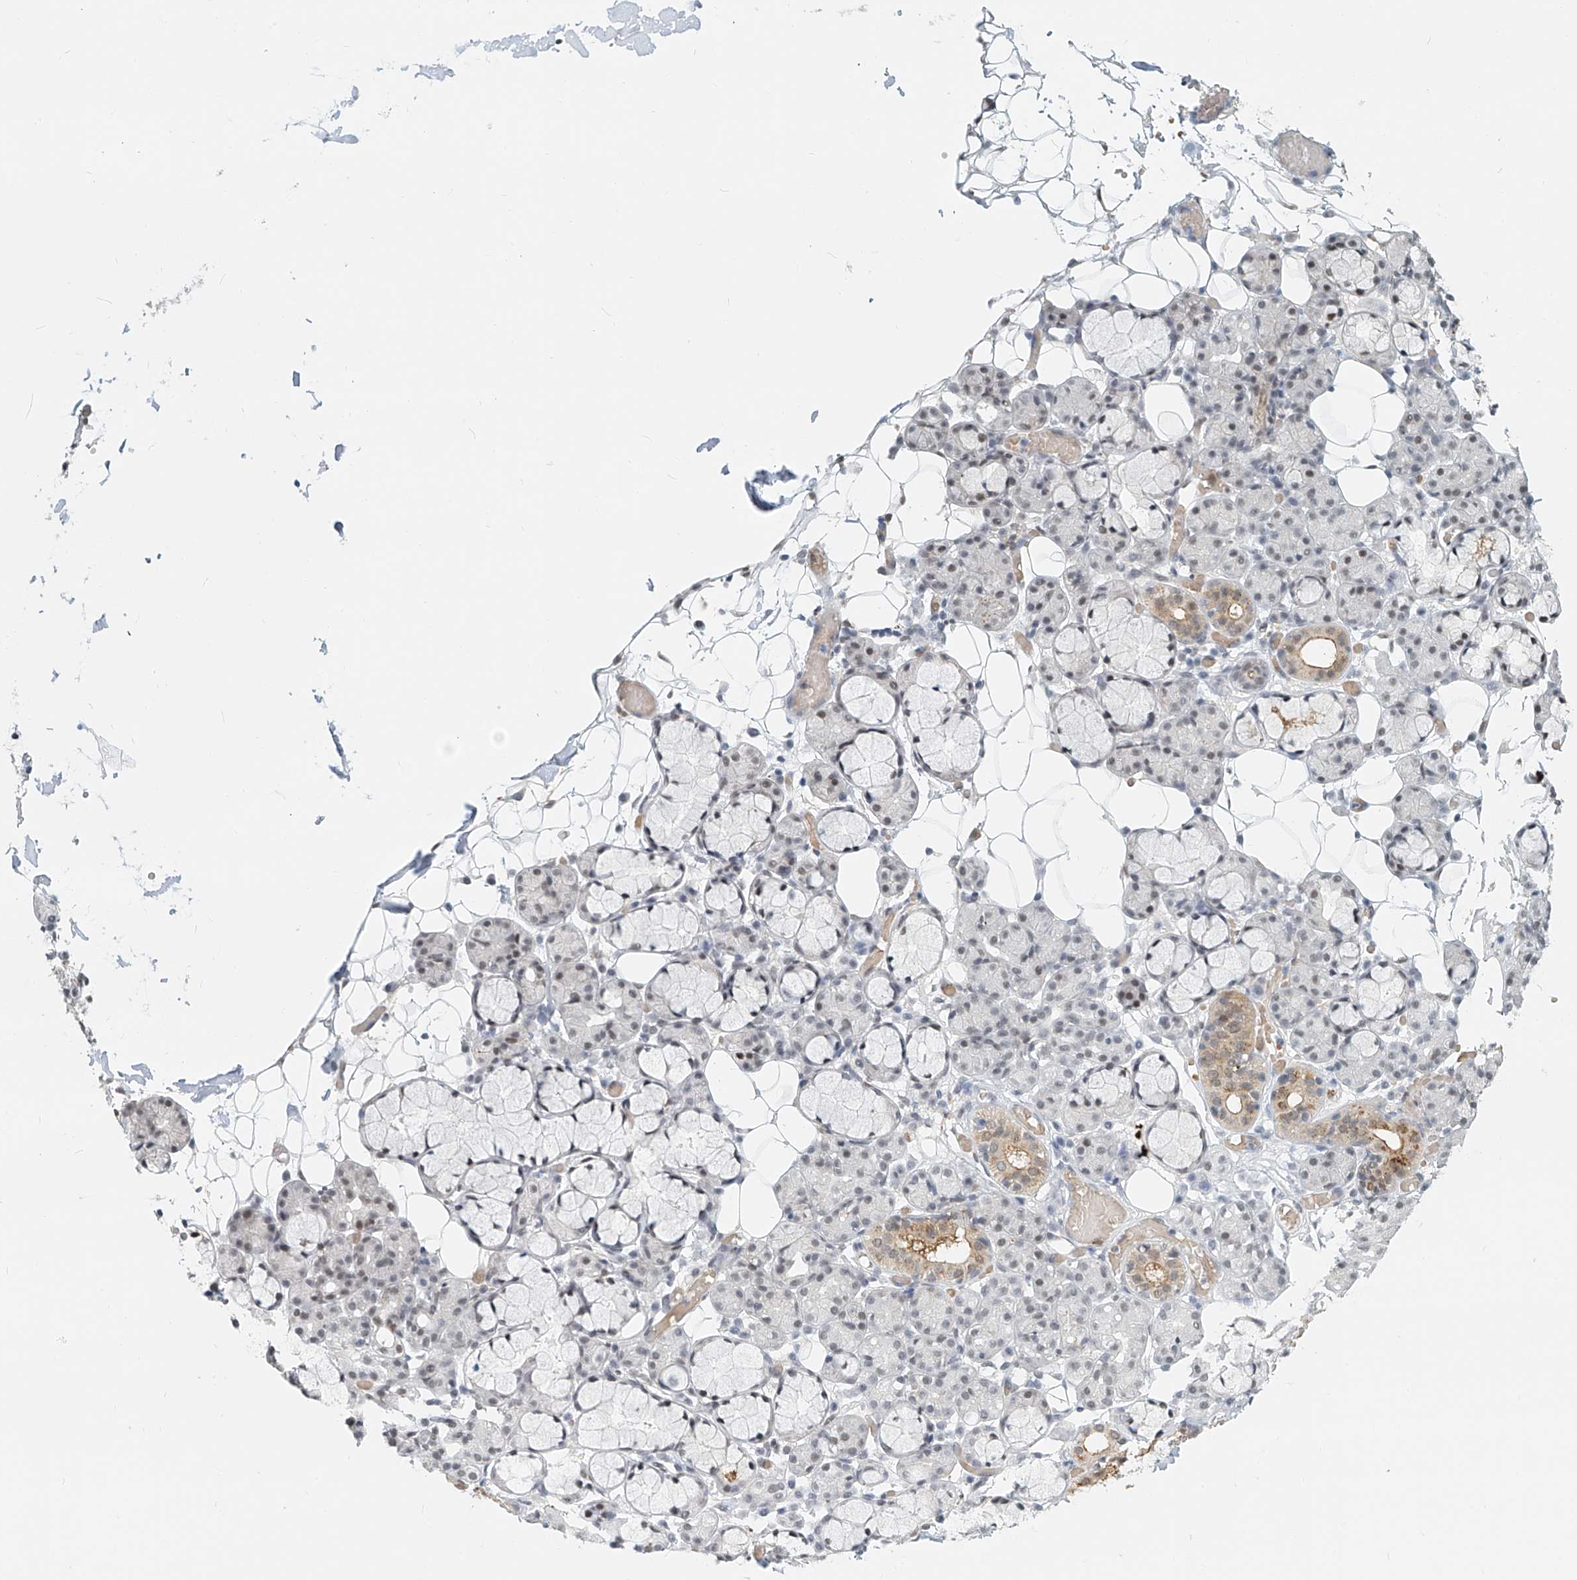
{"staining": {"intensity": "moderate", "quantity": "<25%", "location": "cytoplasmic/membranous,nuclear"}, "tissue": "salivary gland", "cell_type": "Glandular cells", "image_type": "normal", "snomed": [{"axis": "morphology", "description": "Normal tissue, NOS"}, {"axis": "topography", "description": "Salivary gland"}], "caption": "Glandular cells show low levels of moderate cytoplasmic/membranous,nuclear staining in about <25% of cells in benign salivary gland. Using DAB (3,3'-diaminobenzidine) (brown) and hematoxylin (blue) stains, captured at high magnification using brightfield microscopy.", "gene": "SASH1", "patient": {"sex": "male", "age": 63}}